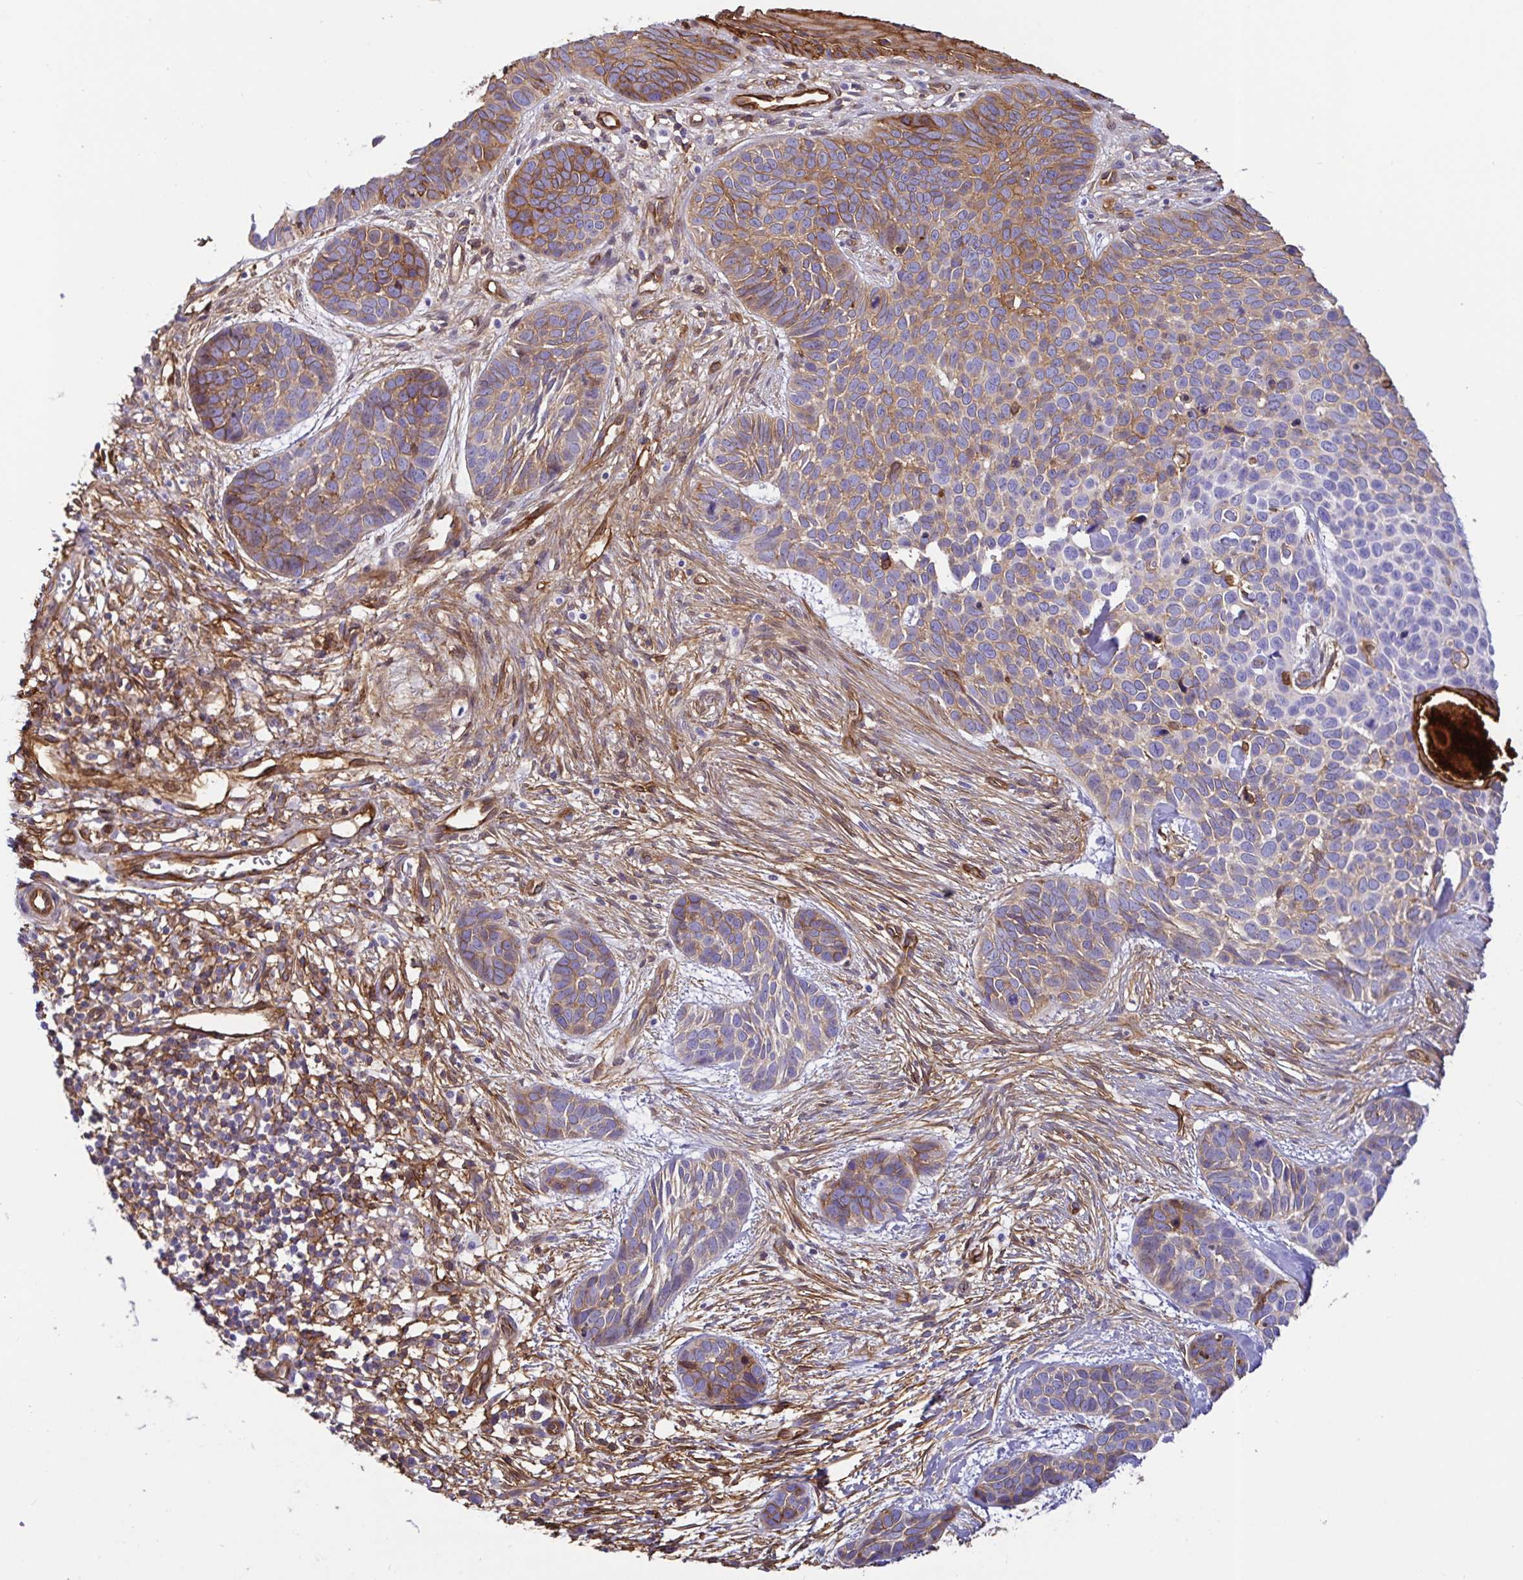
{"staining": {"intensity": "moderate", "quantity": "<25%", "location": "cytoplasmic/membranous"}, "tissue": "skin cancer", "cell_type": "Tumor cells", "image_type": "cancer", "snomed": [{"axis": "morphology", "description": "Basal cell carcinoma"}, {"axis": "topography", "description": "Skin"}], "caption": "DAB (3,3'-diaminobenzidine) immunohistochemical staining of human skin cancer (basal cell carcinoma) reveals moderate cytoplasmic/membranous protein expression in about <25% of tumor cells.", "gene": "ANXA2", "patient": {"sex": "male", "age": 69}}